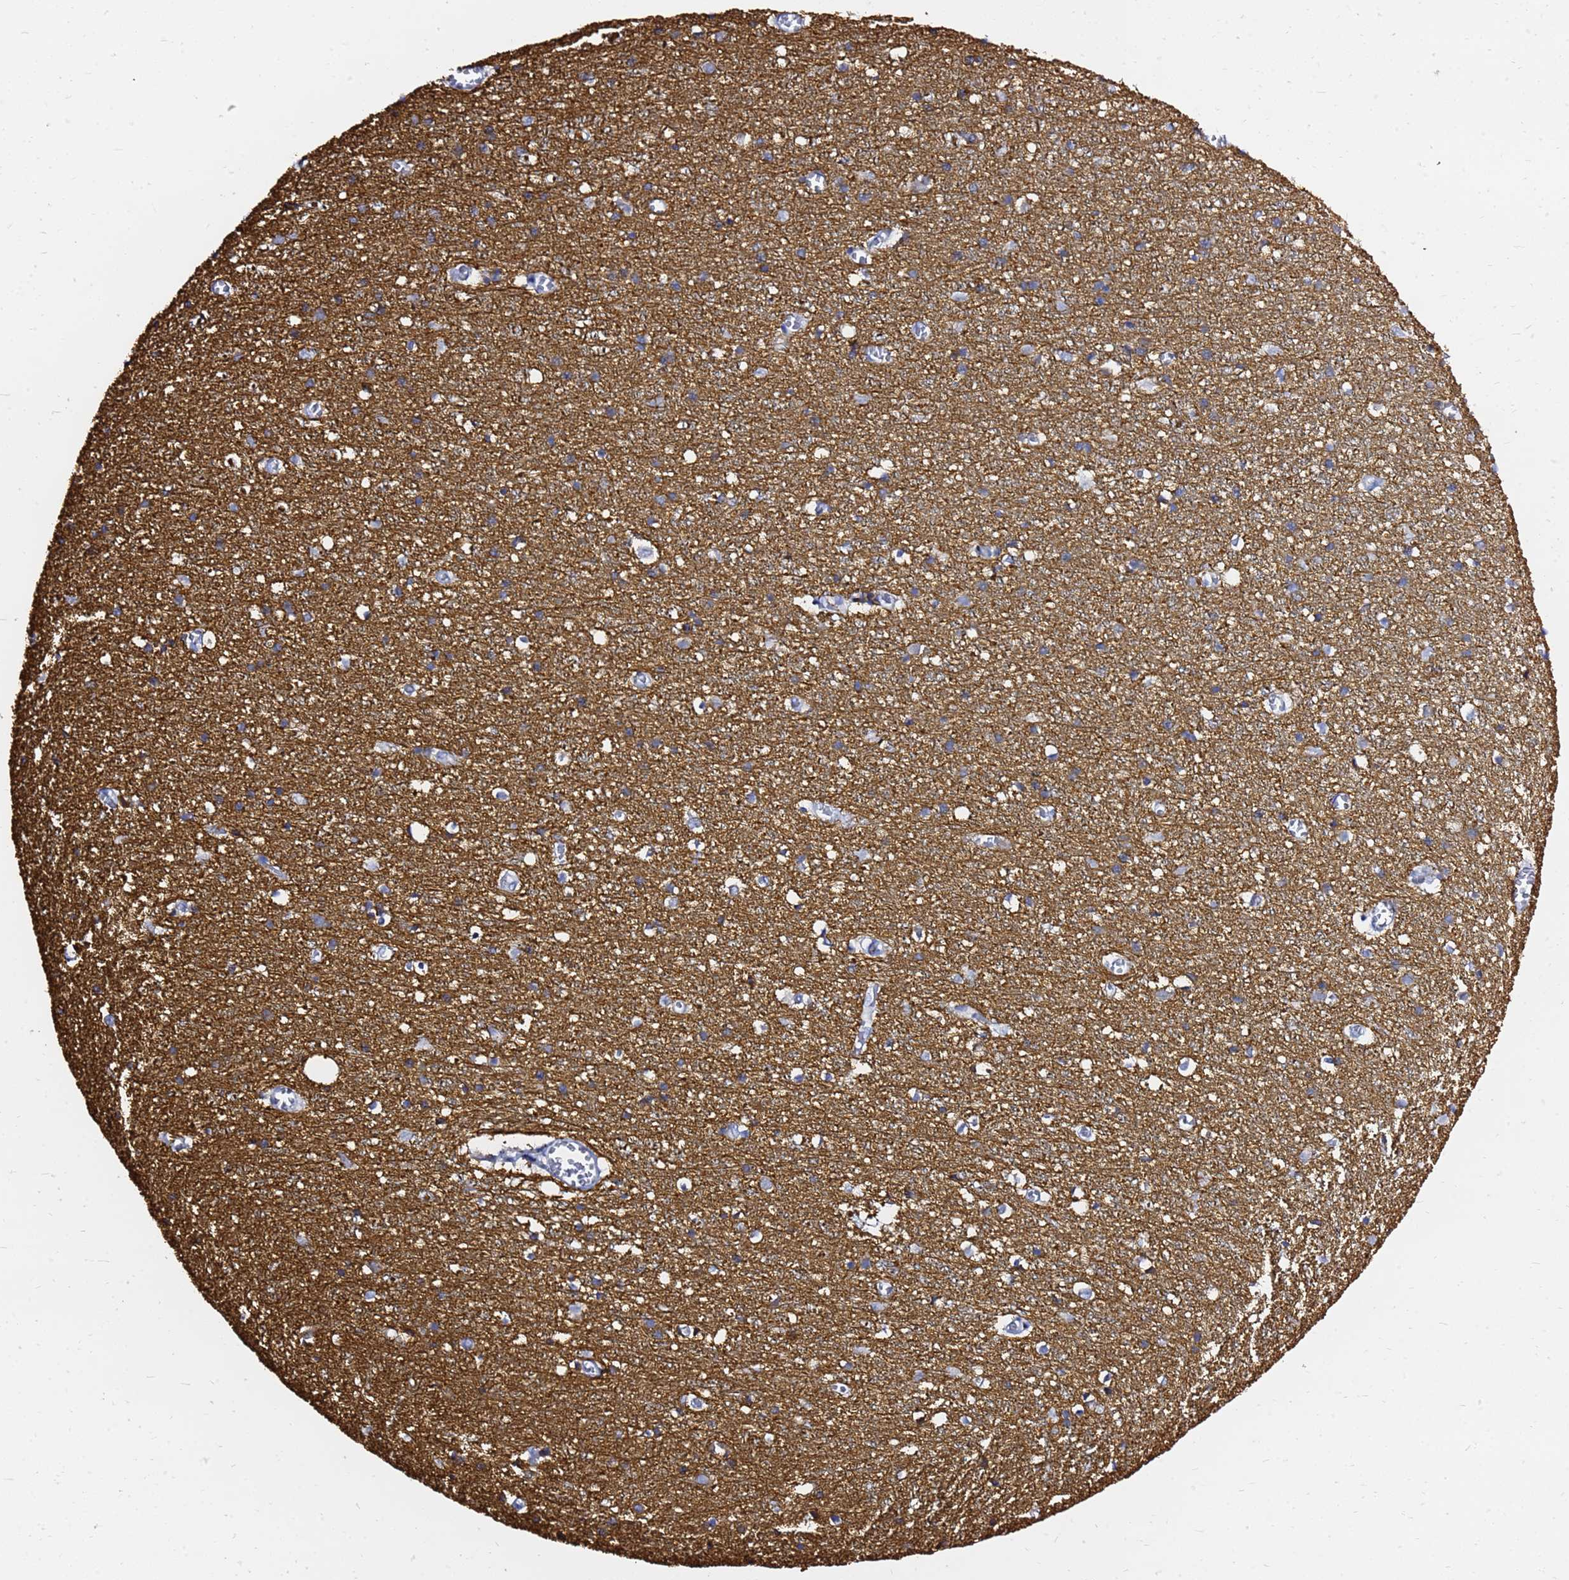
{"staining": {"intensity": "negative", "quantity": "none", "location": "none"}, "tissue": "cerebral cortex", "cell_type": "Endothelial cells", "image_type": "normal", "snomed": [{"axis": "morphology", "description": "Normal tissue, NOS"}, {"axis": "topography", "description": "Cerebral cortex"}], "caption": "This histopathology image is of benign cerebral cortex stained with IHC to label a protein in brown with the nuclei are counter-stained blue. There is no expression in endothelial cells.", "gene": "TUBA8", "patient": {"sex": "female", "age": 64}}